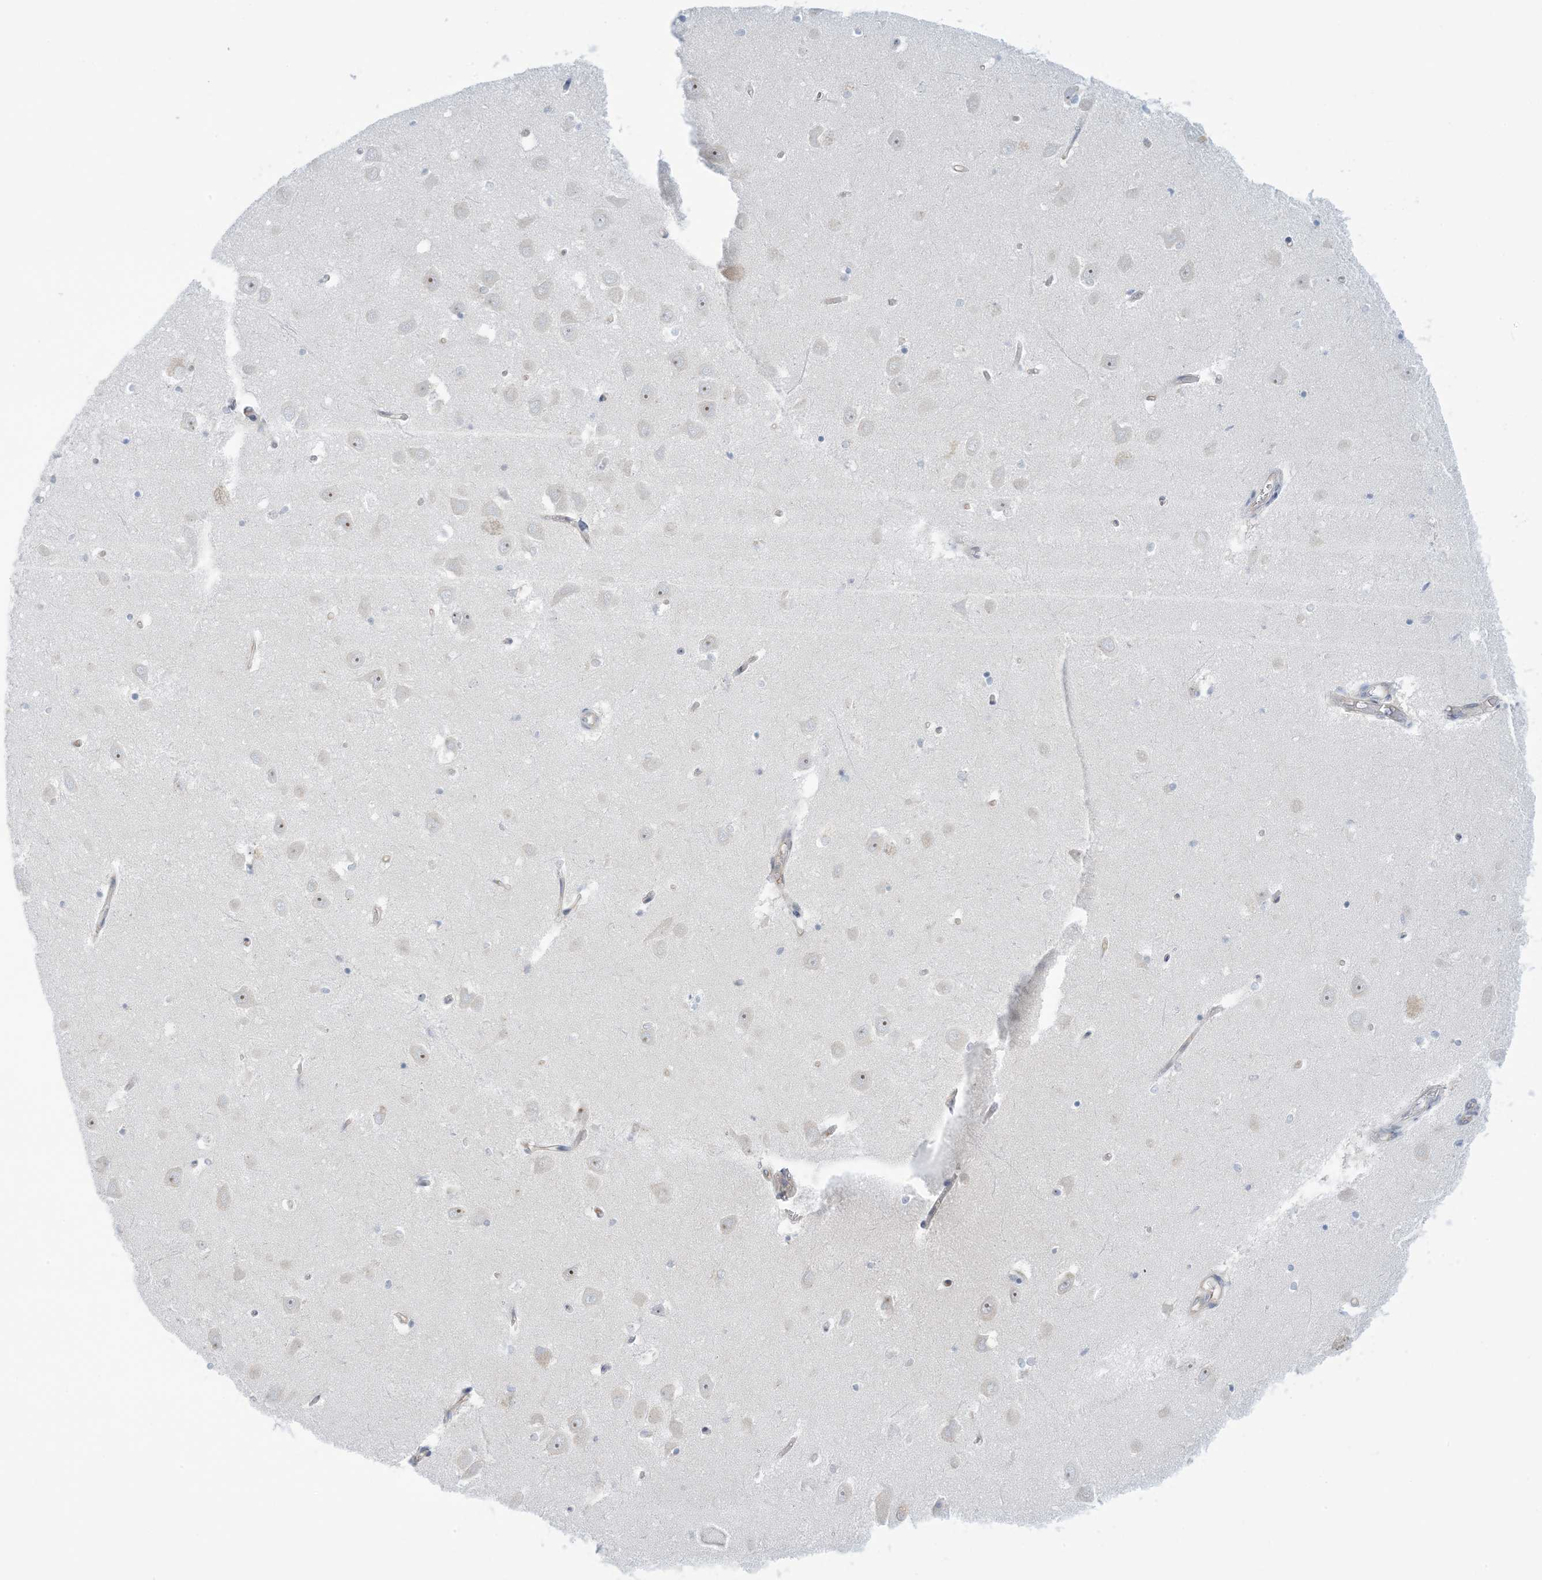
{"staining": {"intensity": "negative", "quantity": "none", "location": "none"}, "tissue": "hippocampus", "cell_type": "Glial cells", "image_type": "normal", "snomed": [{"axis": "morphology", "description": "Normal tissue, NOS"}, {"axis": "topography", "description": "Hippocampus"}], "caption": "Glial cells show no significant staining in benign hippocampus. The staining is performed using DAB brown chromogen with nuclei counter-stained in using hematoxylin.", "gene": "MRPS18A", "patient": {"sex": "male", "age": 70}}